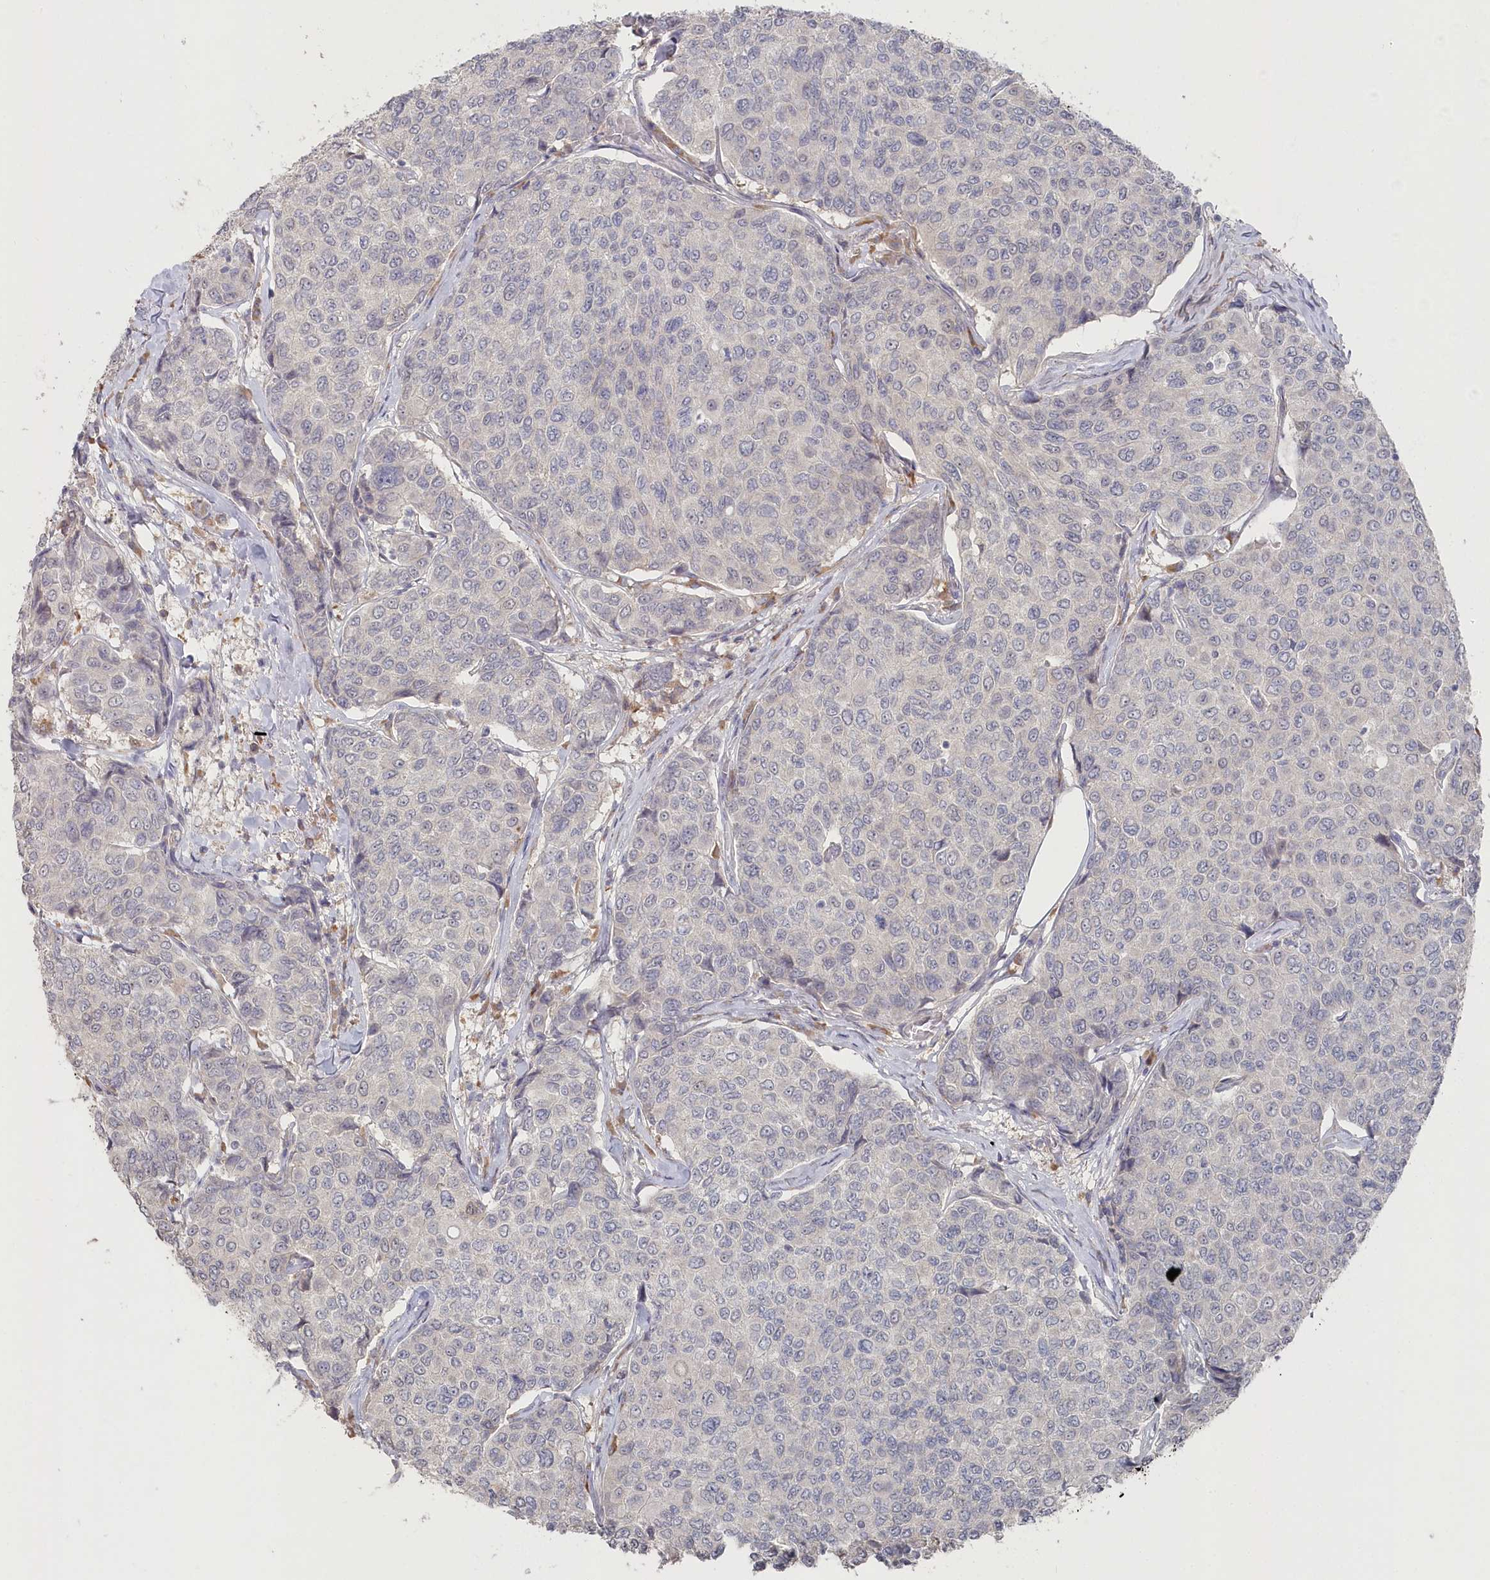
{"staining": {"intensity": "negative", "quantity": "none", "location": "none"}, "tissue": "breast cancer", "cell_type": "Tumor cells", "image_type": "cancer", "snomed": [{"axis": "morphology", "description": "Duct carcinoma"}, {"axis": "topography", "description": "Breast"}], "caption": "This is an IHC photomicrograph of human breast cancer. There is no positivity in tumor cells.", "gene": "TGFBRAP1", "patient": {"sex": "female", "age": 55}}